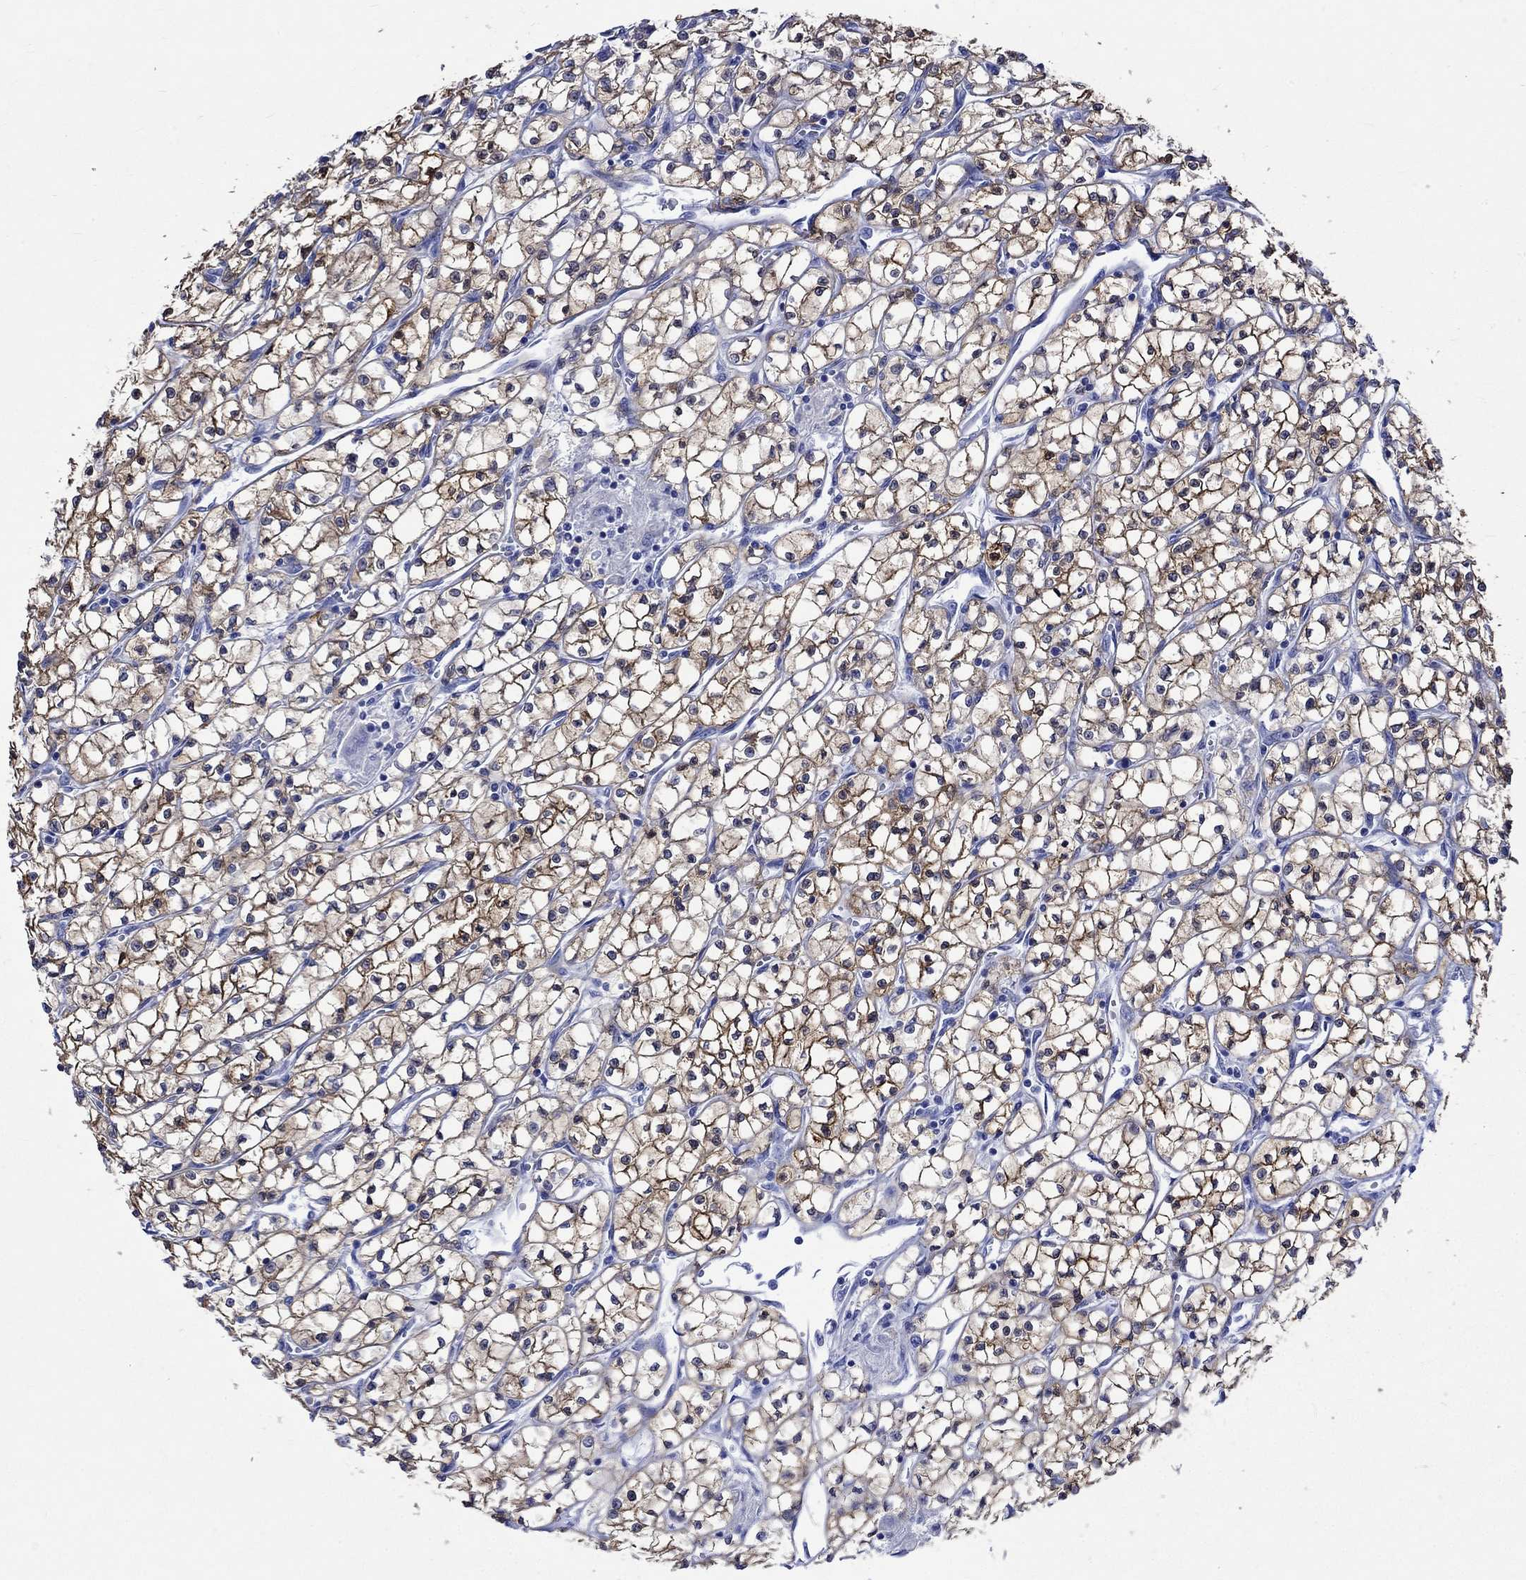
{"staining": {"intensity": "strong", "quantity": ">75%", "location": "cytoplasmic/membranous"}, "tissue": "renal cancer", "cell_type": "Tumor cells", "image_type": "cancer", "snomed": [{"axis": "morphology", "description": "Adenocarcinoma, NOS"}, {"axis": "topography", "description": "Kidney"}], "caption": "This is an image of immunohistochemistry staining of adenocarcinoma (renal), which shows strong expression in the cytoplasmic/membranous of tumor cells.", "gene": "CRYAB", "patient": {"sex": "female", "age": 64}}